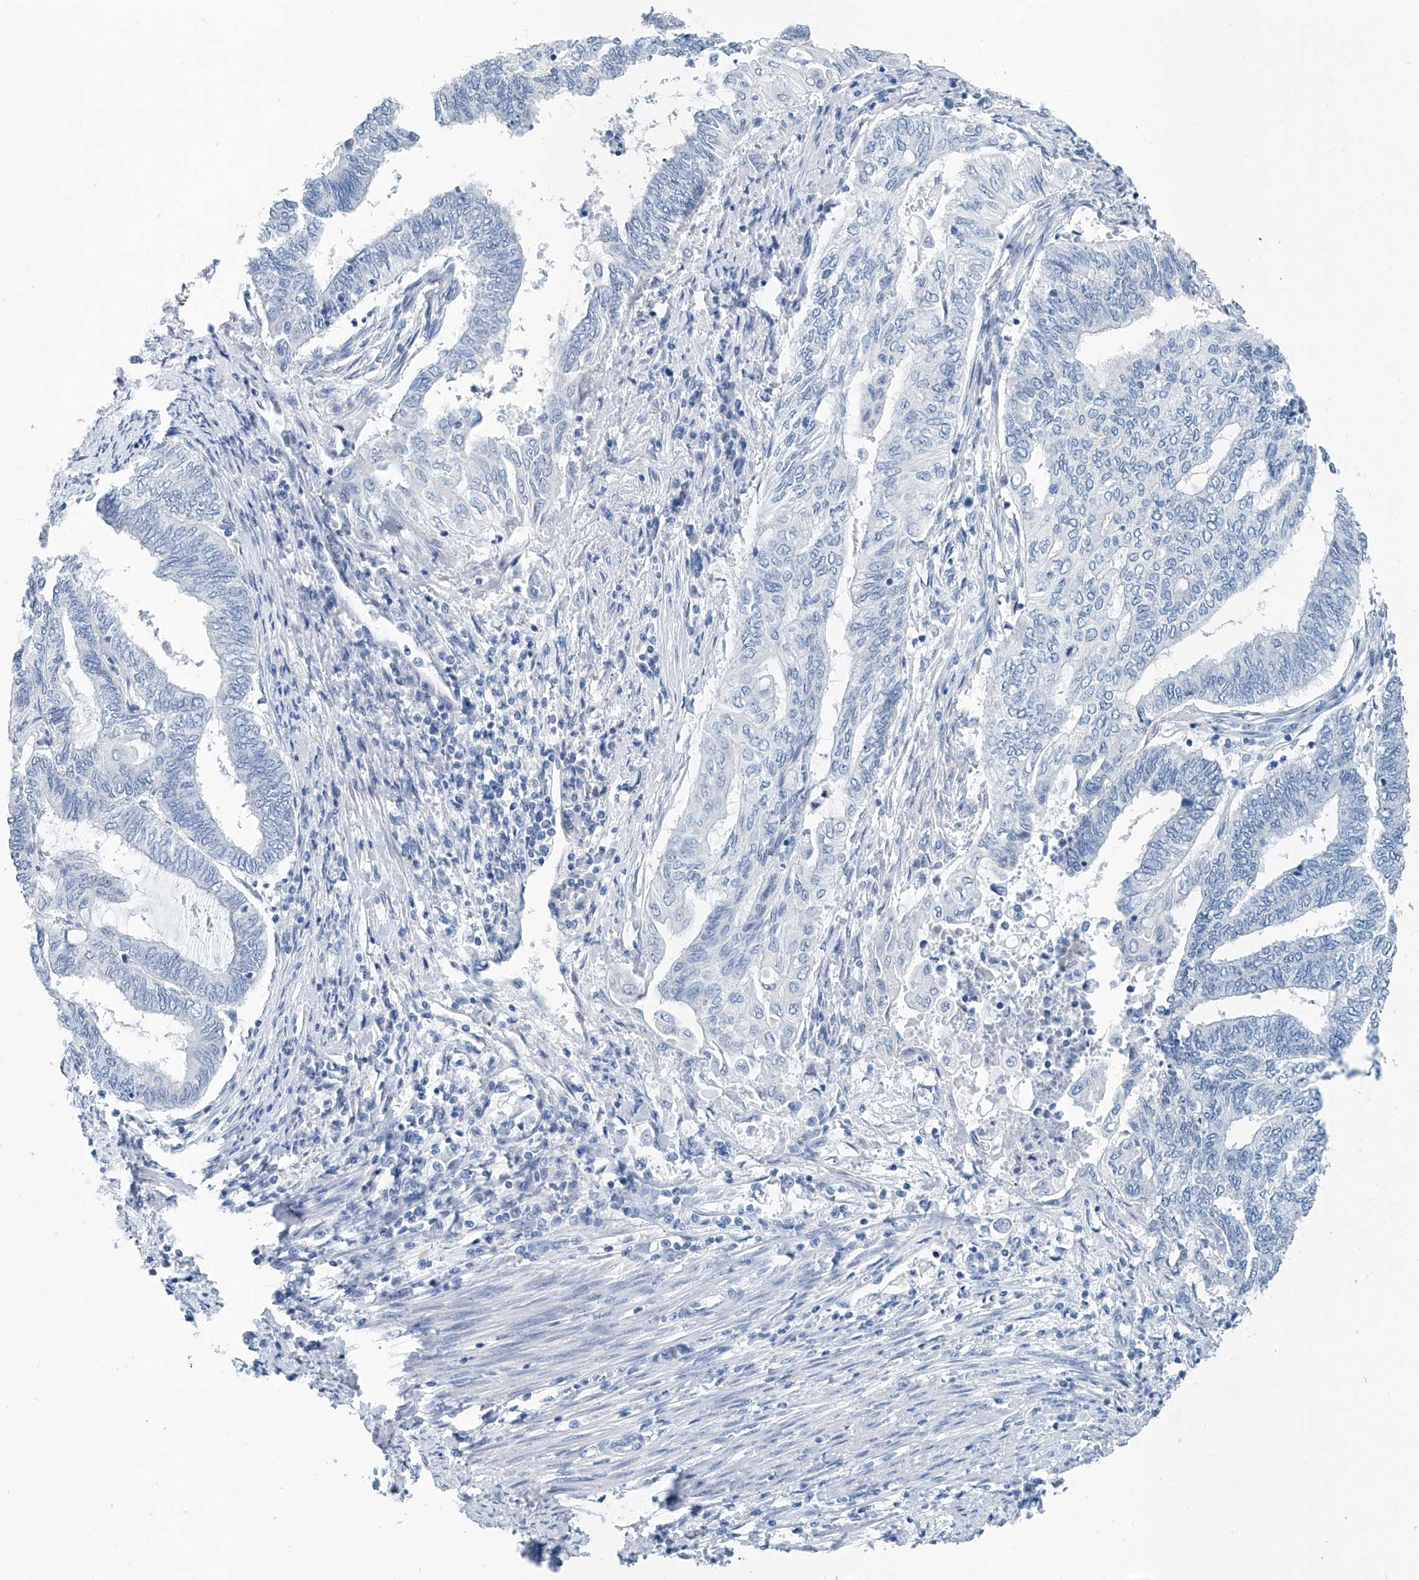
{"staining": {"intensity": "negative", "quantity": "none", "location": "none"}, "tissue": "endometrial cancer", "cell_type": "Tumor cells", "image_type": "cancer", "snomed": [{"axis": "morphology", "description": "Adenocarcinoma, NOS"}, {"axis": "topography", "description": "Uterus"}, {"axis": "topography", "description": "Endometrium"}], "caption": "This image is of adenocarcinoma (endometrial) stained with immunohistochemistry (IHC) to label a protein in brown with the nuclei are counter-stained blue. There is no positivity in tumor cells. (Stains: DAB (3,3'-diaminobenzidine) immunohistochemistry with hematoxylin counter stain, Microscopy: brightfield microscopy at high magnification).", "gene": "CYP2A7", "patient": {"sex": "female", "age": 70}}